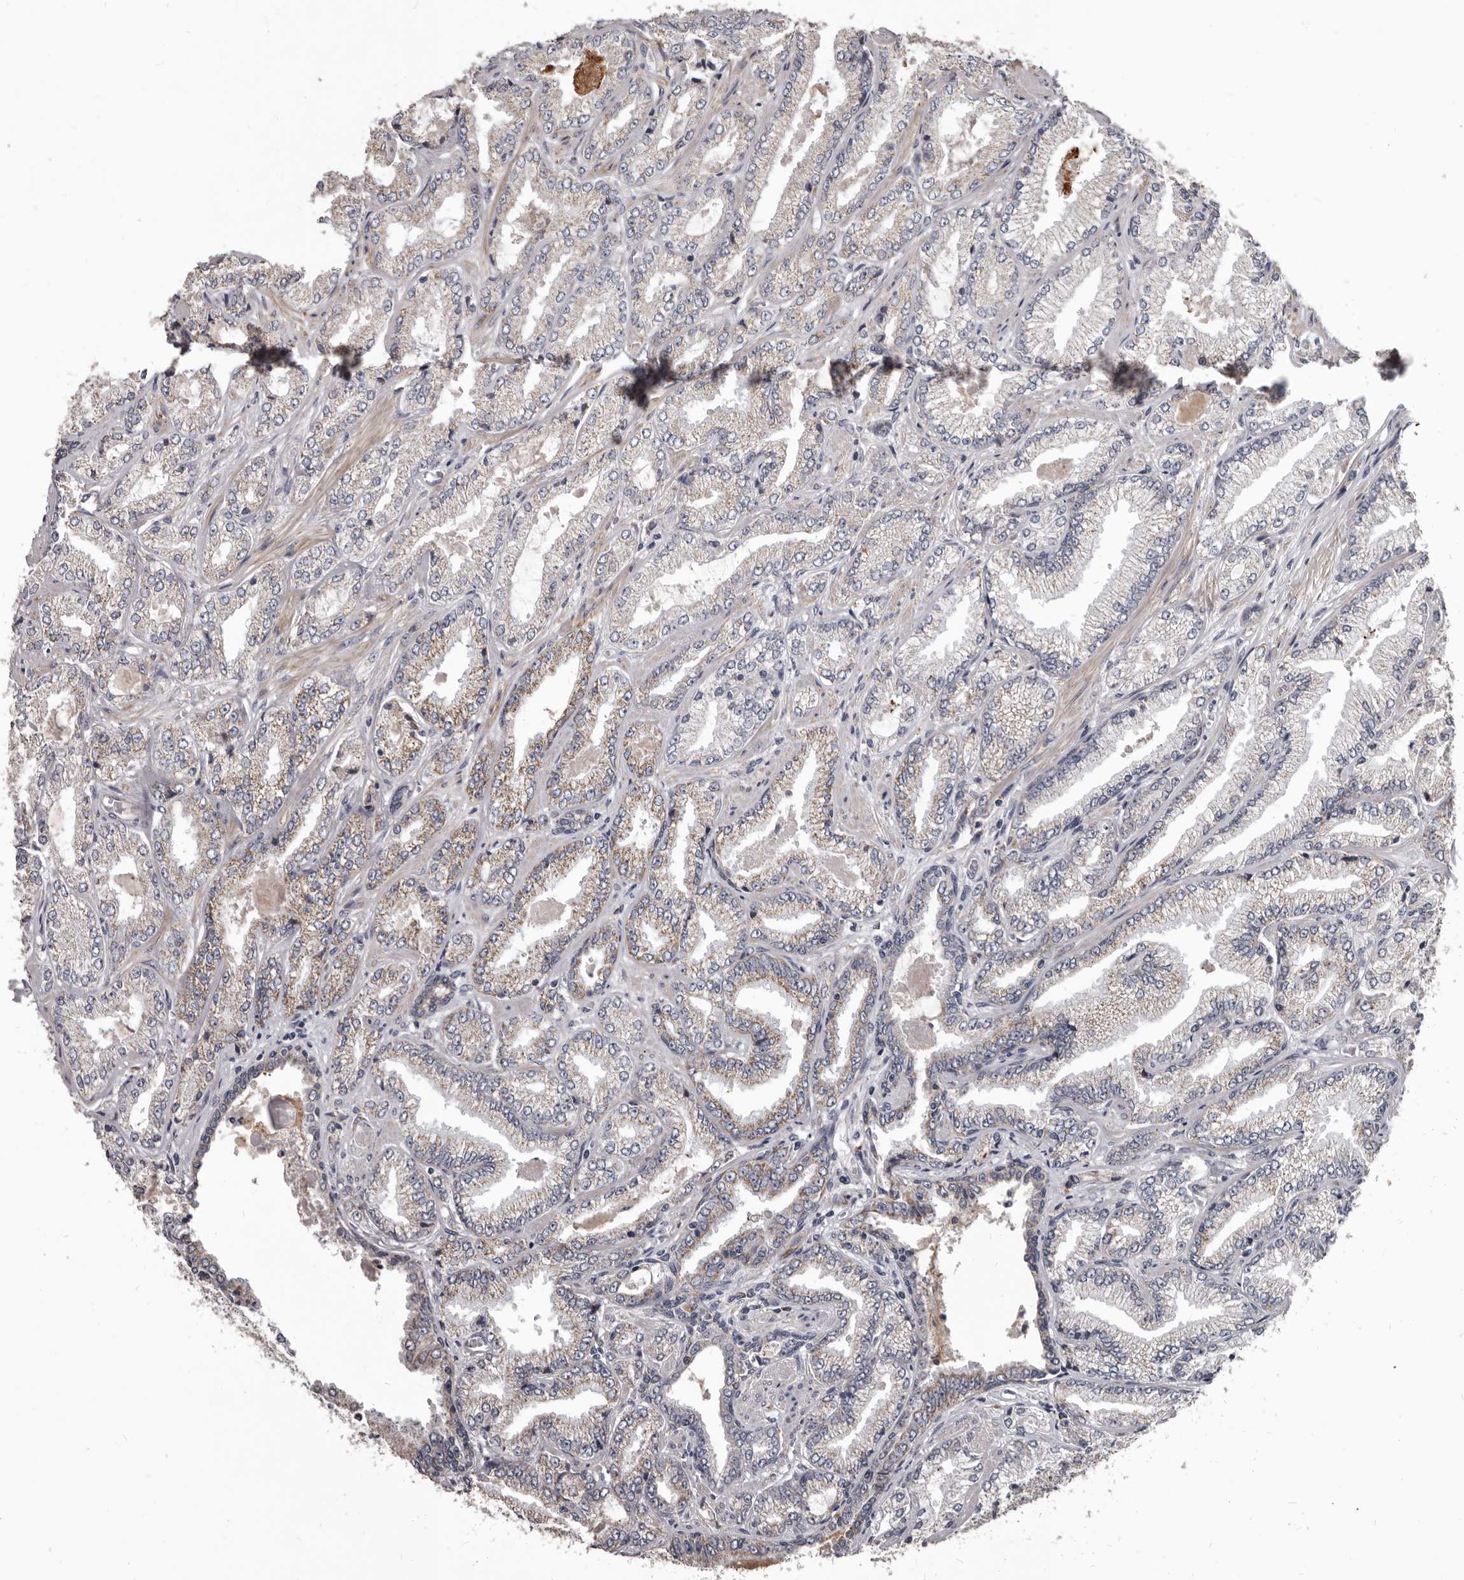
{"staining": {"intensity": "weak", "quantity": "25%-75%", "location": "cytoplasmic/membranous"}, "tissue": "prostate cancer", "cell_type": "Tumor cells", "image_type": "cancer", "snomed": [{"axis": "morphology", "description": "Adenocarcinoma, High grade"}, {"axis": "topography", "description": "Prostate"}], "caption": "Weak cytoplasmic/membranous protein expression is seen in about 25%-75% of tumor cells in prostate cancer. (DAB IHC with brightfield microscopy, high magnification).", "gene": "ALDH5A1", "patient": {"sex": "male", "age": 71}}